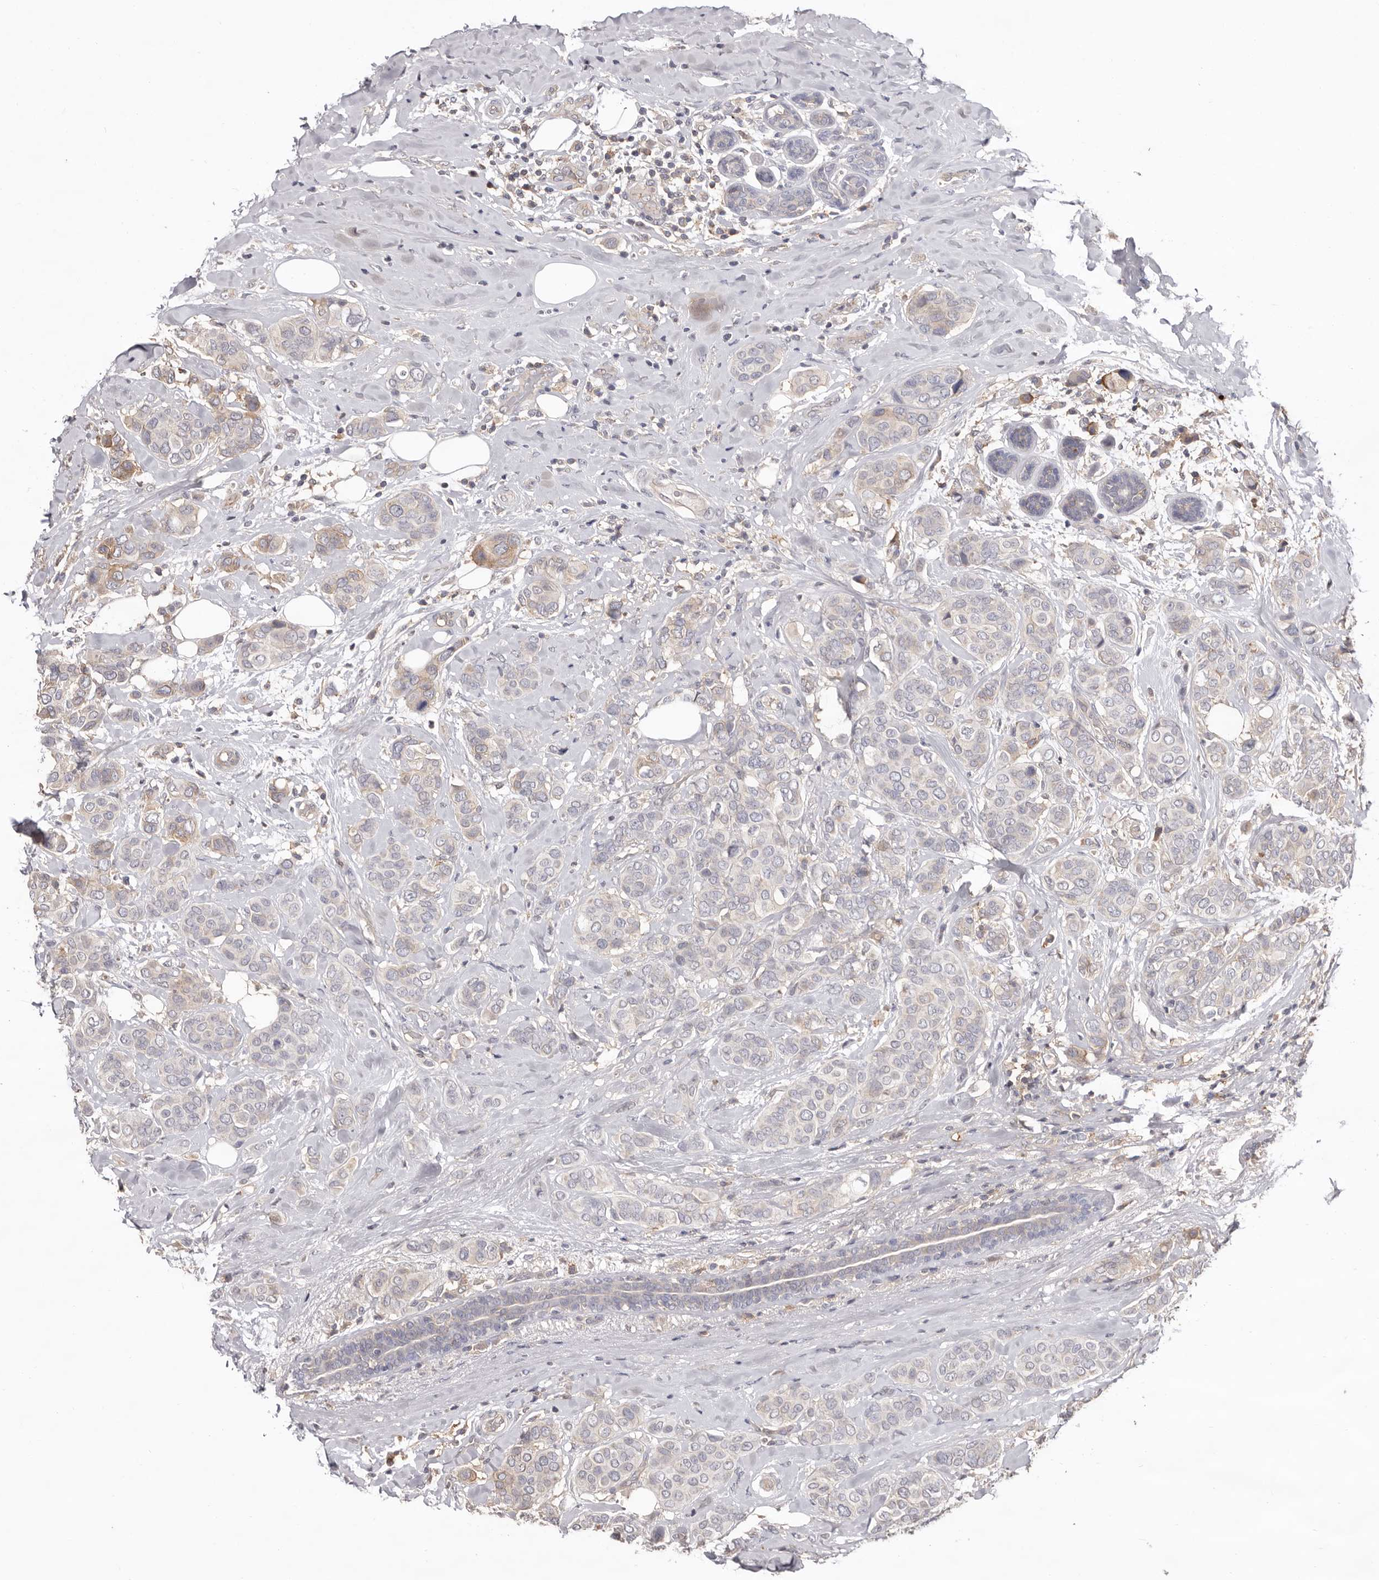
{"staining": {"intensity": "weak", "quantity": "<25%", "location": "cytoplasmic/membranous"}, "tissue": "breast cancer", "cell_type": "Tumor cells", "image_type": "cancer", "snomed": [{"axis": "morphology", "description": "Lobular carcinoma"}, {"axis": "topography", "description": "Breast"}], "caption": "Tumor cells are negative for protein expression in human breast lobular carcinoma.", "gene": "MMACHC", "patient": {"sex": "female", "age": 51}}